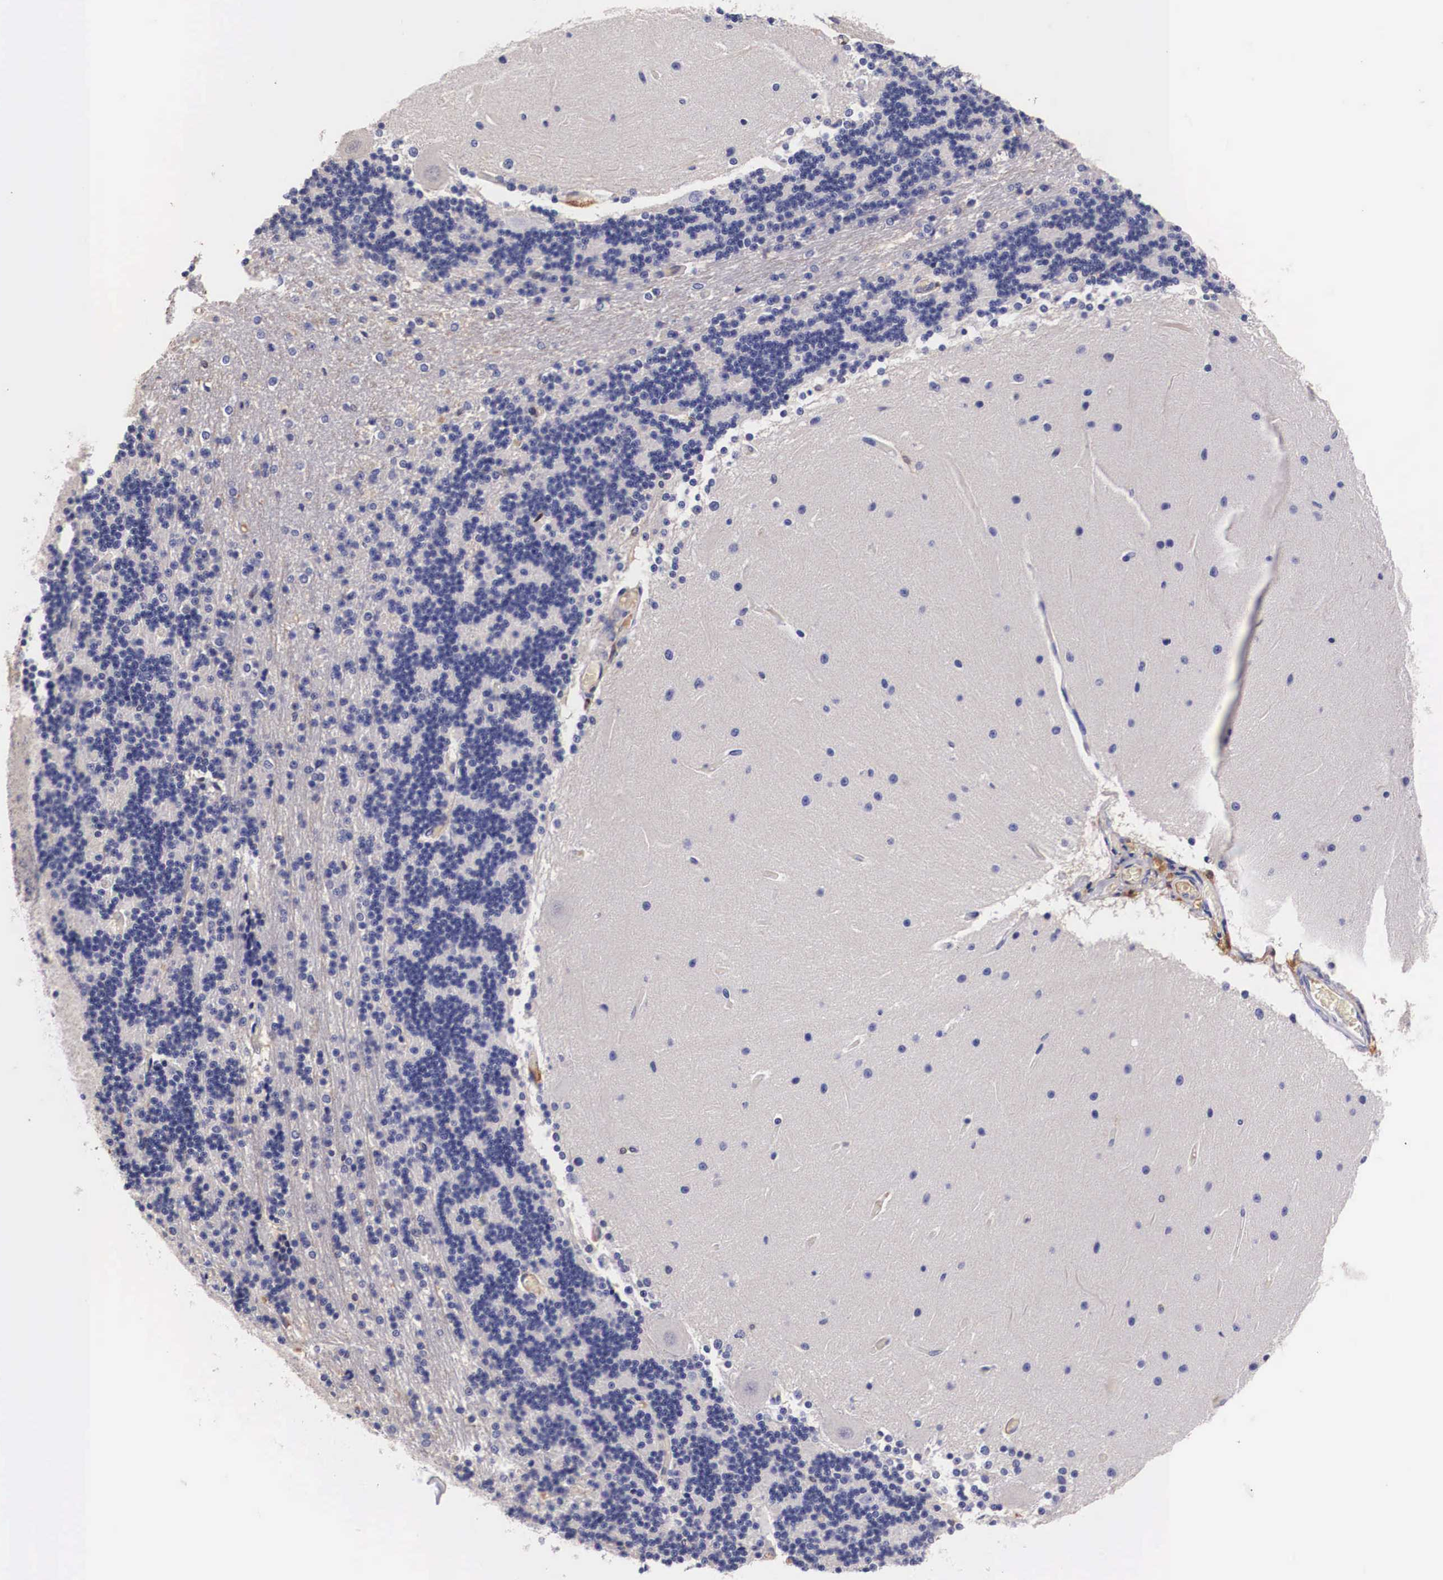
{"staining": {"intensity": "negative", "quantity": "none", "location": "none"}, "tissue": "cerebellum", "cell_type": "Cells in granular layer", "image_type": "normal", "snomed": [{"axis": "morphology", "description": "Normal tissue, NOS"}, {"axis": "topography", "description": "Cerebellum"}], "caption": "Immunohistochemical staining of normal human cerebellum shows no significant staining in cells in granular layer.", "gene": "RENBP", "patient": {"sex": "female", "age": 54}}